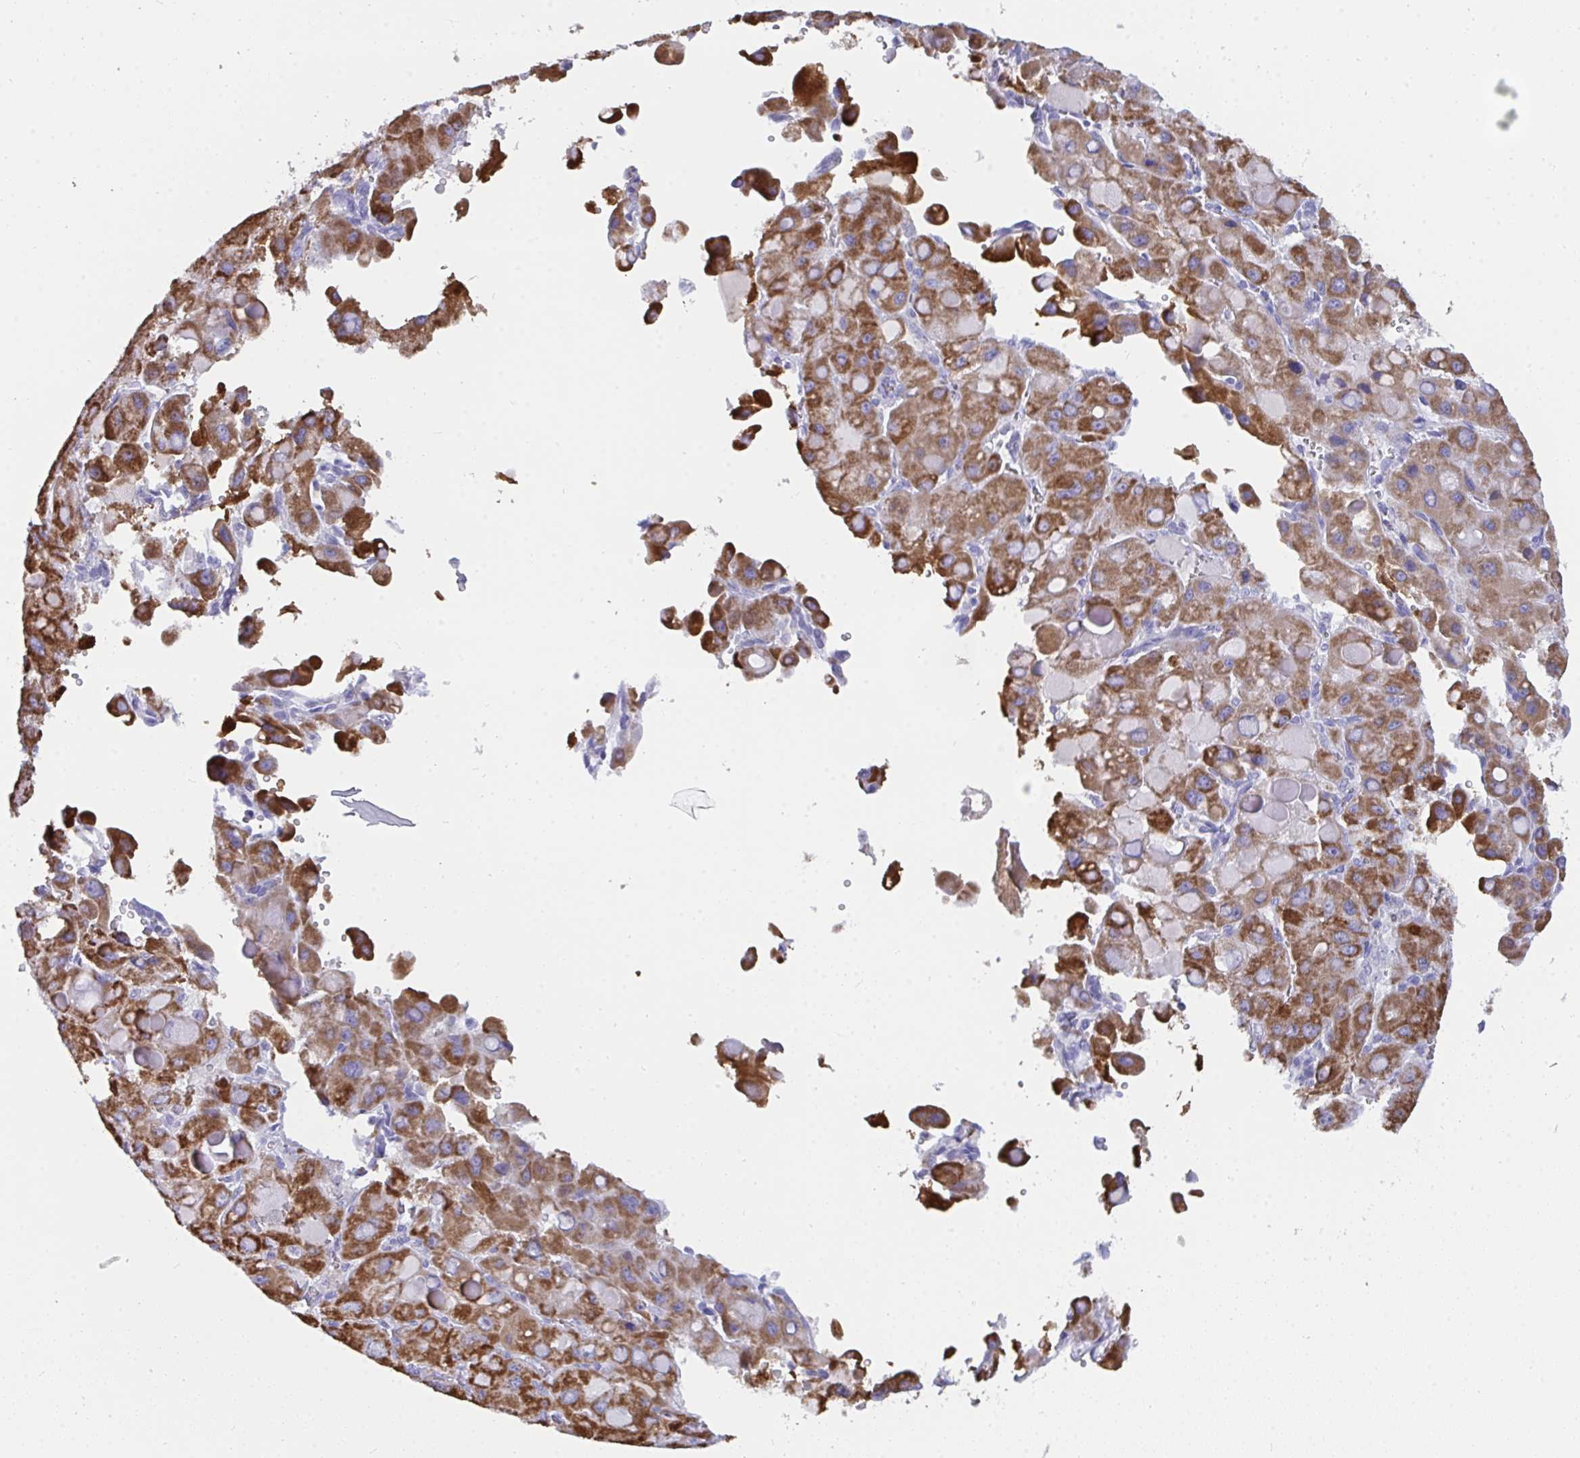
{"staining": {"intensity": "moderate", "quantity": ">75%", "location": "cytoplasmic/membranous"}, "tissue": "liver cancer", "cell_type": "Tumor cells", "image_type": "cancer", "snomed": [{"axis": "morphology", "description": "Carcinoma, Hepatocellular, NOS"}, {"axis": "topography", "description": "Liver"}], "caption": "Immunohistochemistry photomicrograph of neoplastic tissue: liver cancer stained using immunohistochemistry shows medium levels of moderate protein expression localized specifically in the cytoplasmic/membranous of tumor cells, appearing as a cytoplasmic/membranous brown color.", "gene": "AIFM1", "patient": {"sex": "male", "age": 27}}